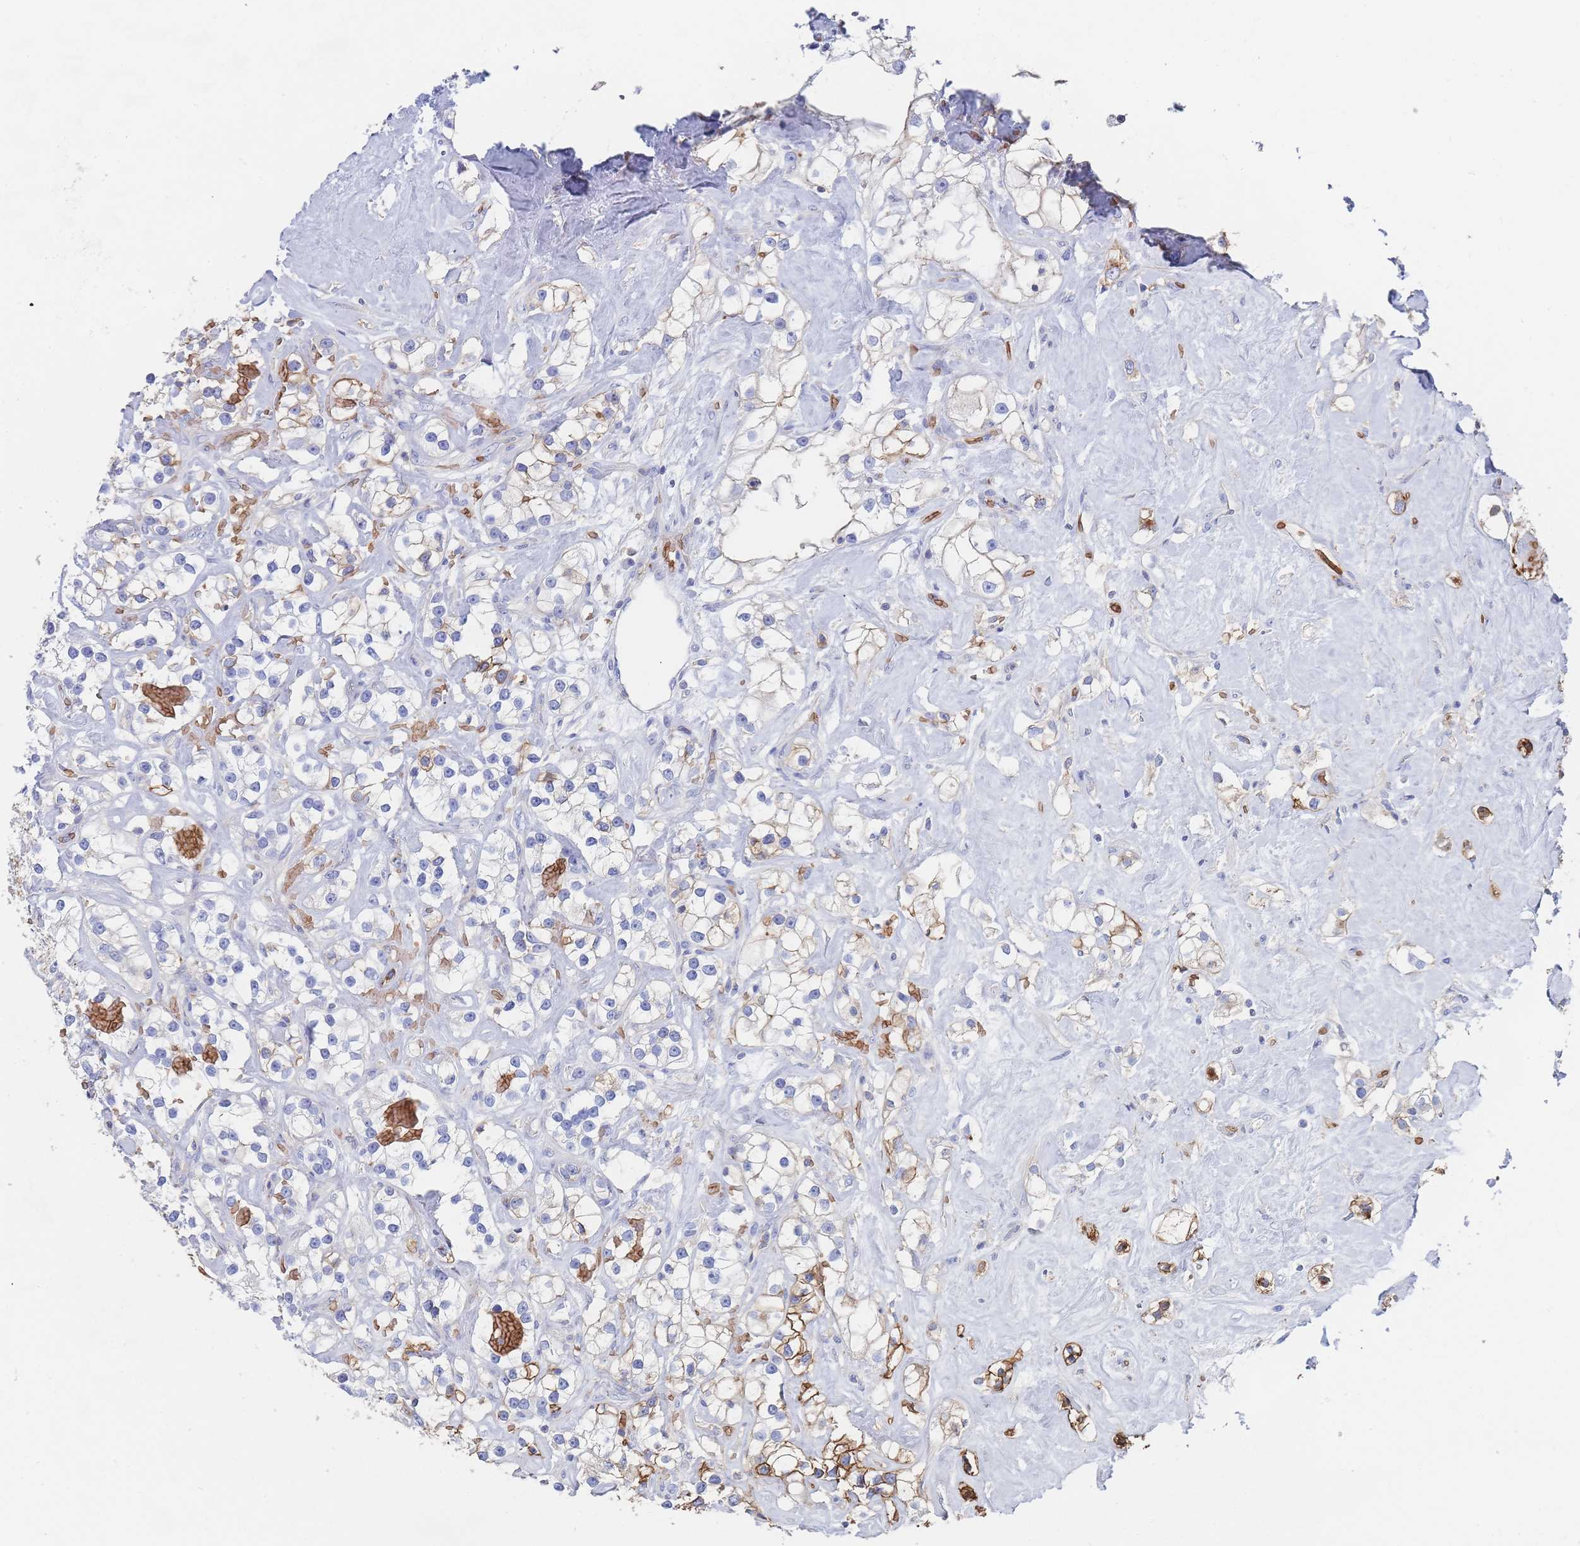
{"staining": {"intensity": "strong", "quantity": "<25%", "location": "cytoplasmic/membranous"}, "tissue": "renal cancer", "cell_type": "Tumor cells", "image_type": "cancer", "snomed": [{"axis": "morphology", "description": "Adenocarcinoma, NOS"}, {"axis": "topography", "description": "Kidney"}], "caption": "Strong cytoplasmic/membranous staining is present in approximately <25% of tumor cells in renal adenocarcinoma.", "gene": "SLC2A1", "patient": {"sex": "male", "age": 77}}